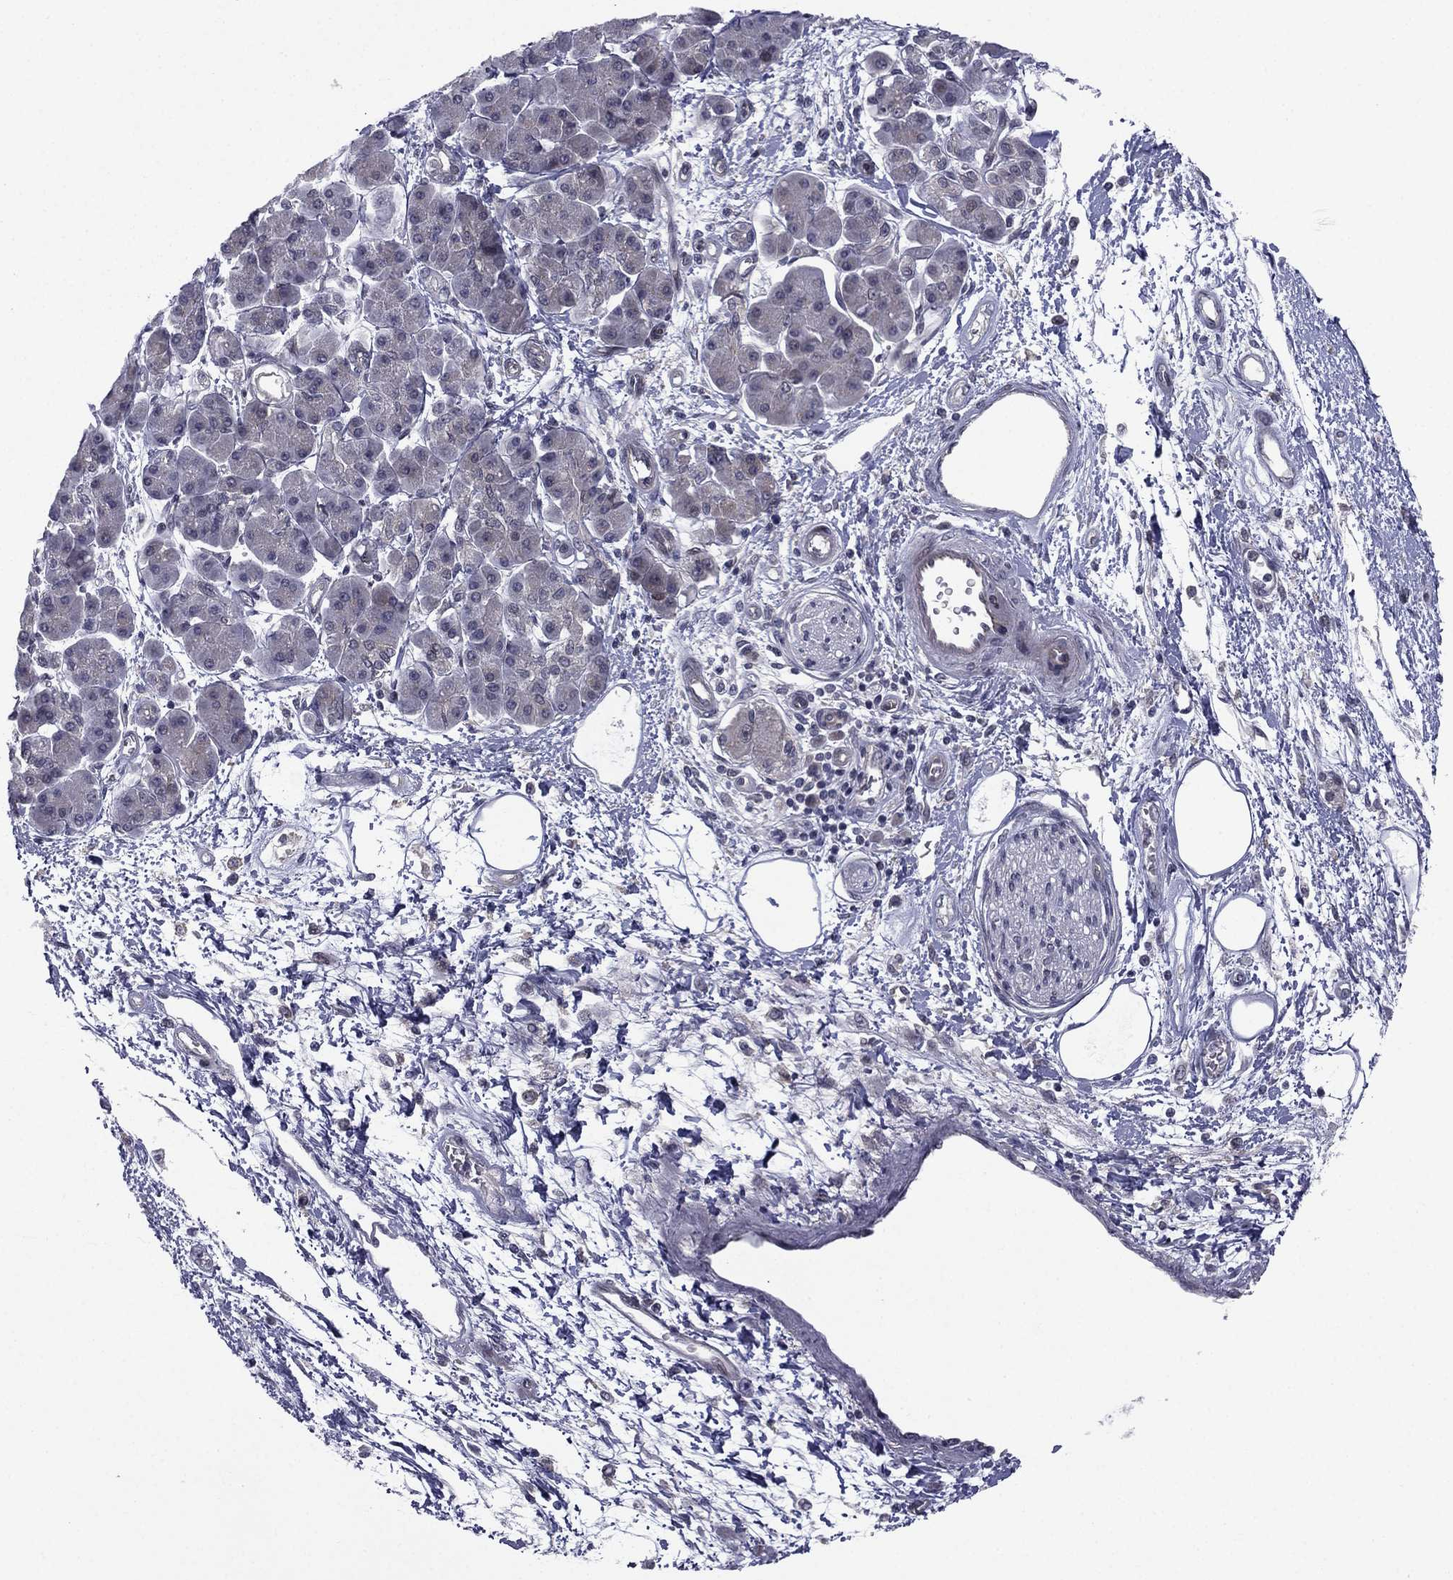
{"staining": {"intensity": "negative", "quantity": "none", "location": "none"}, "tissue": "pancreatic cancer", "cell_type": "Tumor cells", "image_type": "cancer", "snomed": [{"axis": "morphology", "description": "Adenocarcinoma, NOS"}, {"axis": "topography", "description": "Pancreas"}], "caption": "There is no significant staining in tumor cells of pancreatic cancer (adenocarcinoma).", "gene": "ACTRT2", "patient": {"sex": "female", "age": 73}}